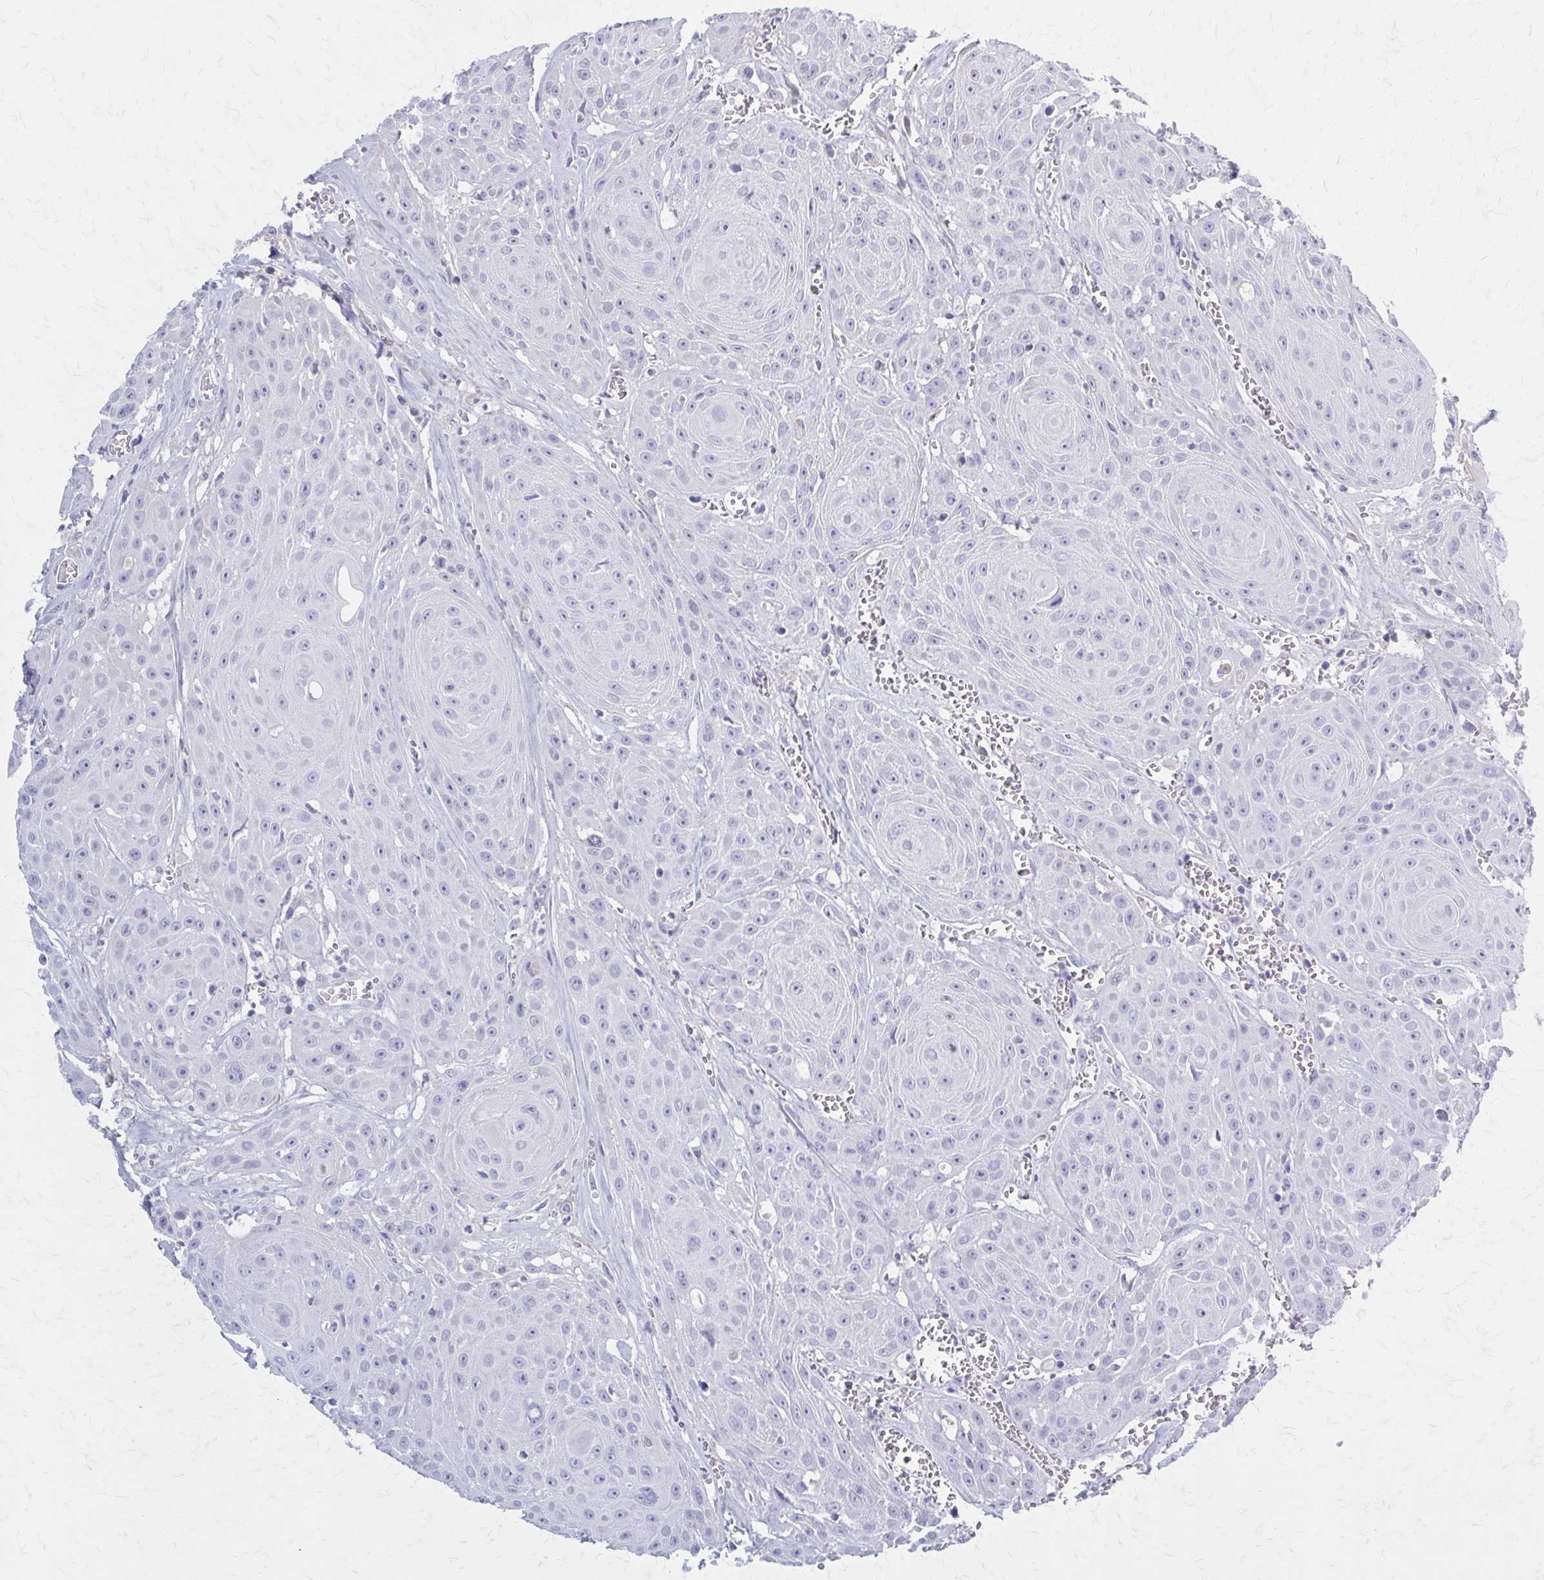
{"staining": {"intensity": "negative", "quantity": "none", "location": "none"}, "tissue": "head and neck cancer", "cell_type": "Tumor cells", "image_type": "cancer", "snomed": [{"axis": "morphology", "description": "Squamous cell carcinoma, NOS"}, {"axis": "topography", "description": "Oral tissue"}, {"axis": "topography", "description": "Head-Neck"}], "caption": "Image shows no significant protein expression in tumor cells of squamous cell carcinoma (head and neck).", "gene": "SERPIND1", "patient": {"sex": "male", "age": 81}}